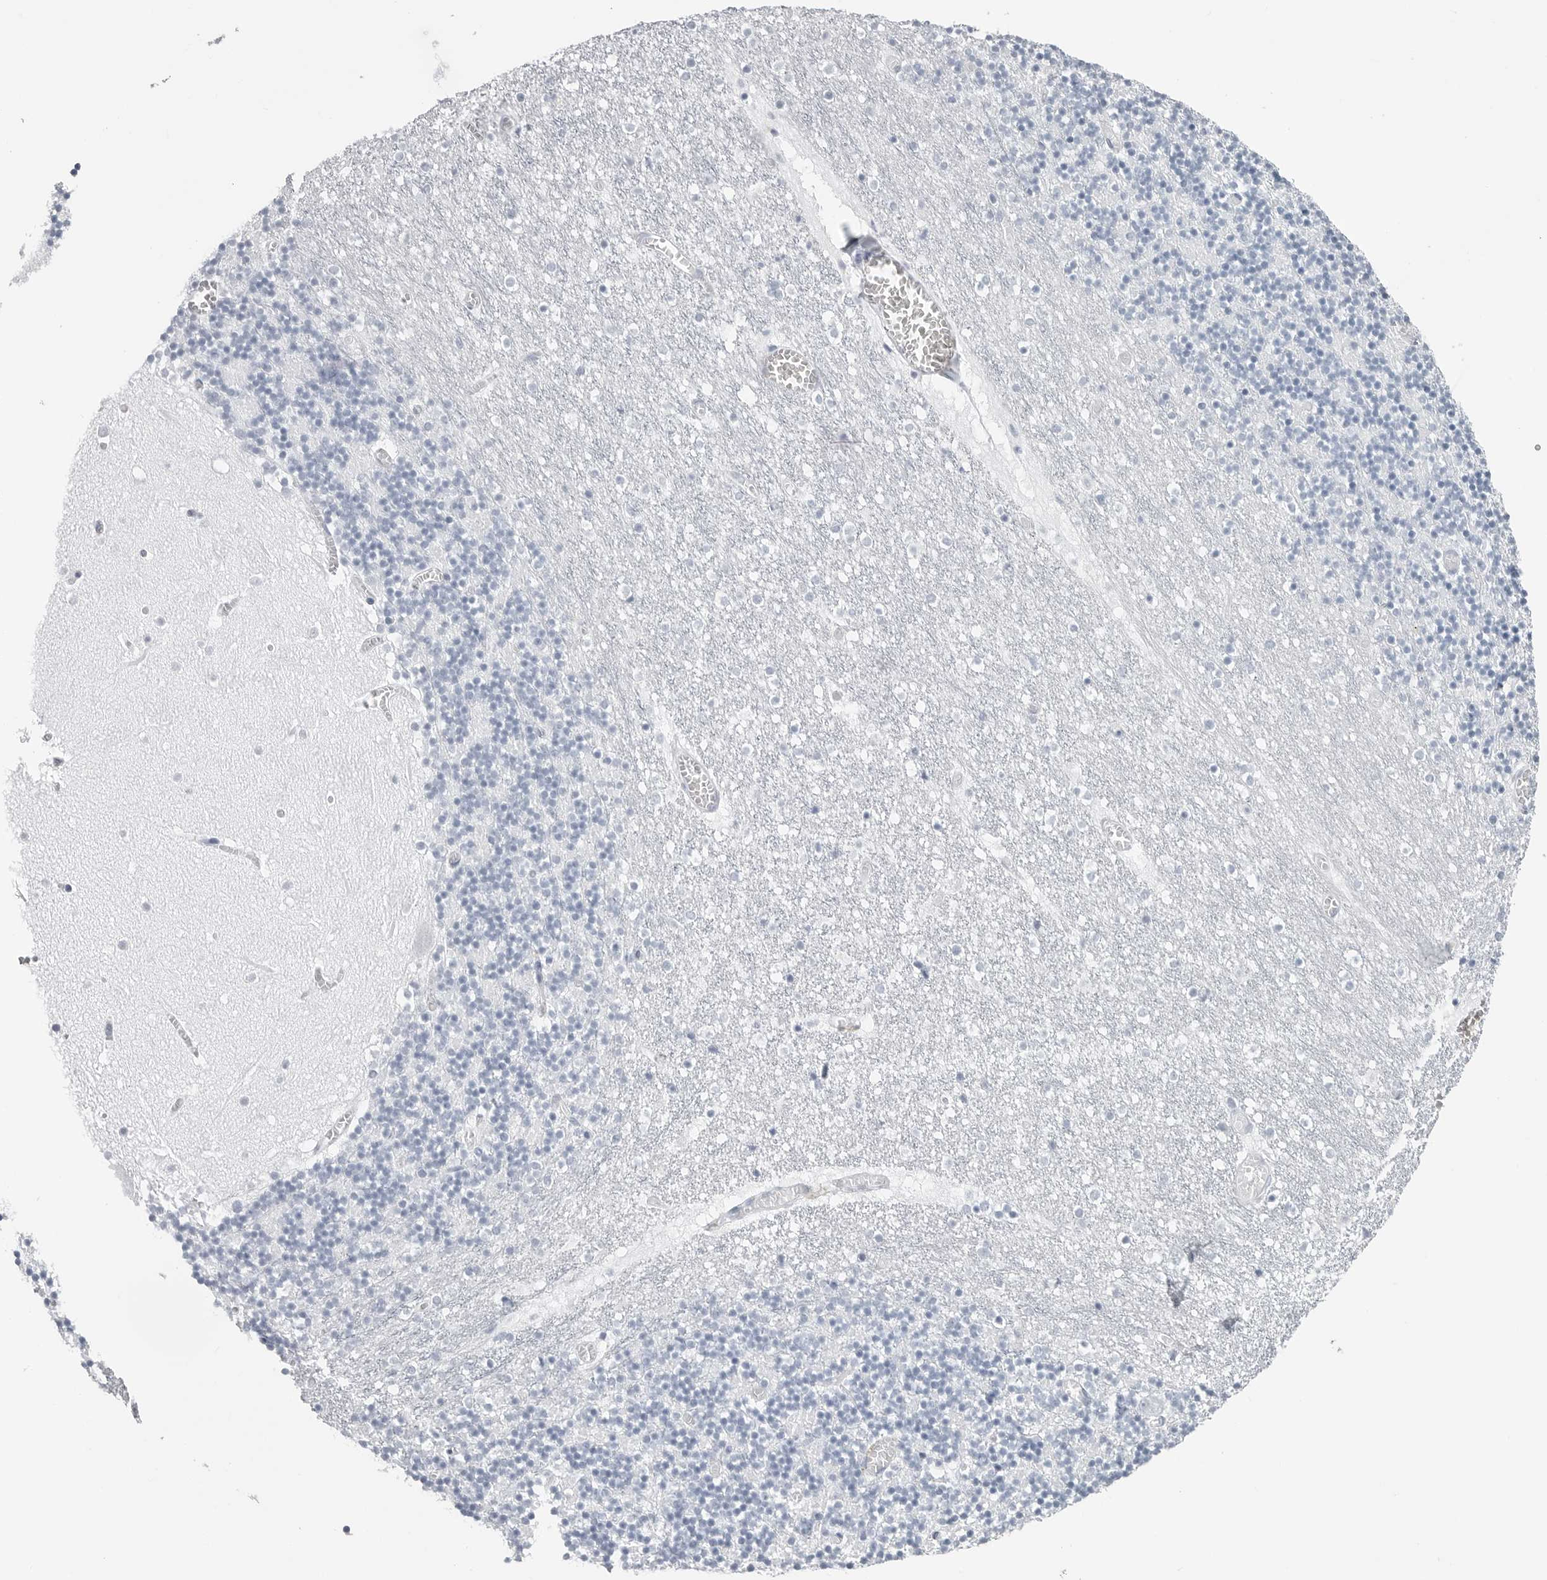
{"staining": {"intensity": "negative", "quantity": "none", "location": "none"}, "tissue": "cerebellum", "cell_type": "Cells in granular layer", "image_type": "normal", "snomed": [{"axis": "morphology", "description": "Normal tissue, NOS"}, {"axis": "topography", "description": "Cerebellum"}], "caption": "This is a micrograph of immunohistochemistry staining of unremarkable cerebellum, which shows no expression in cells in granular layer.", "gene": "CSH1", "patient": {"sex": "female", "age": 28}}